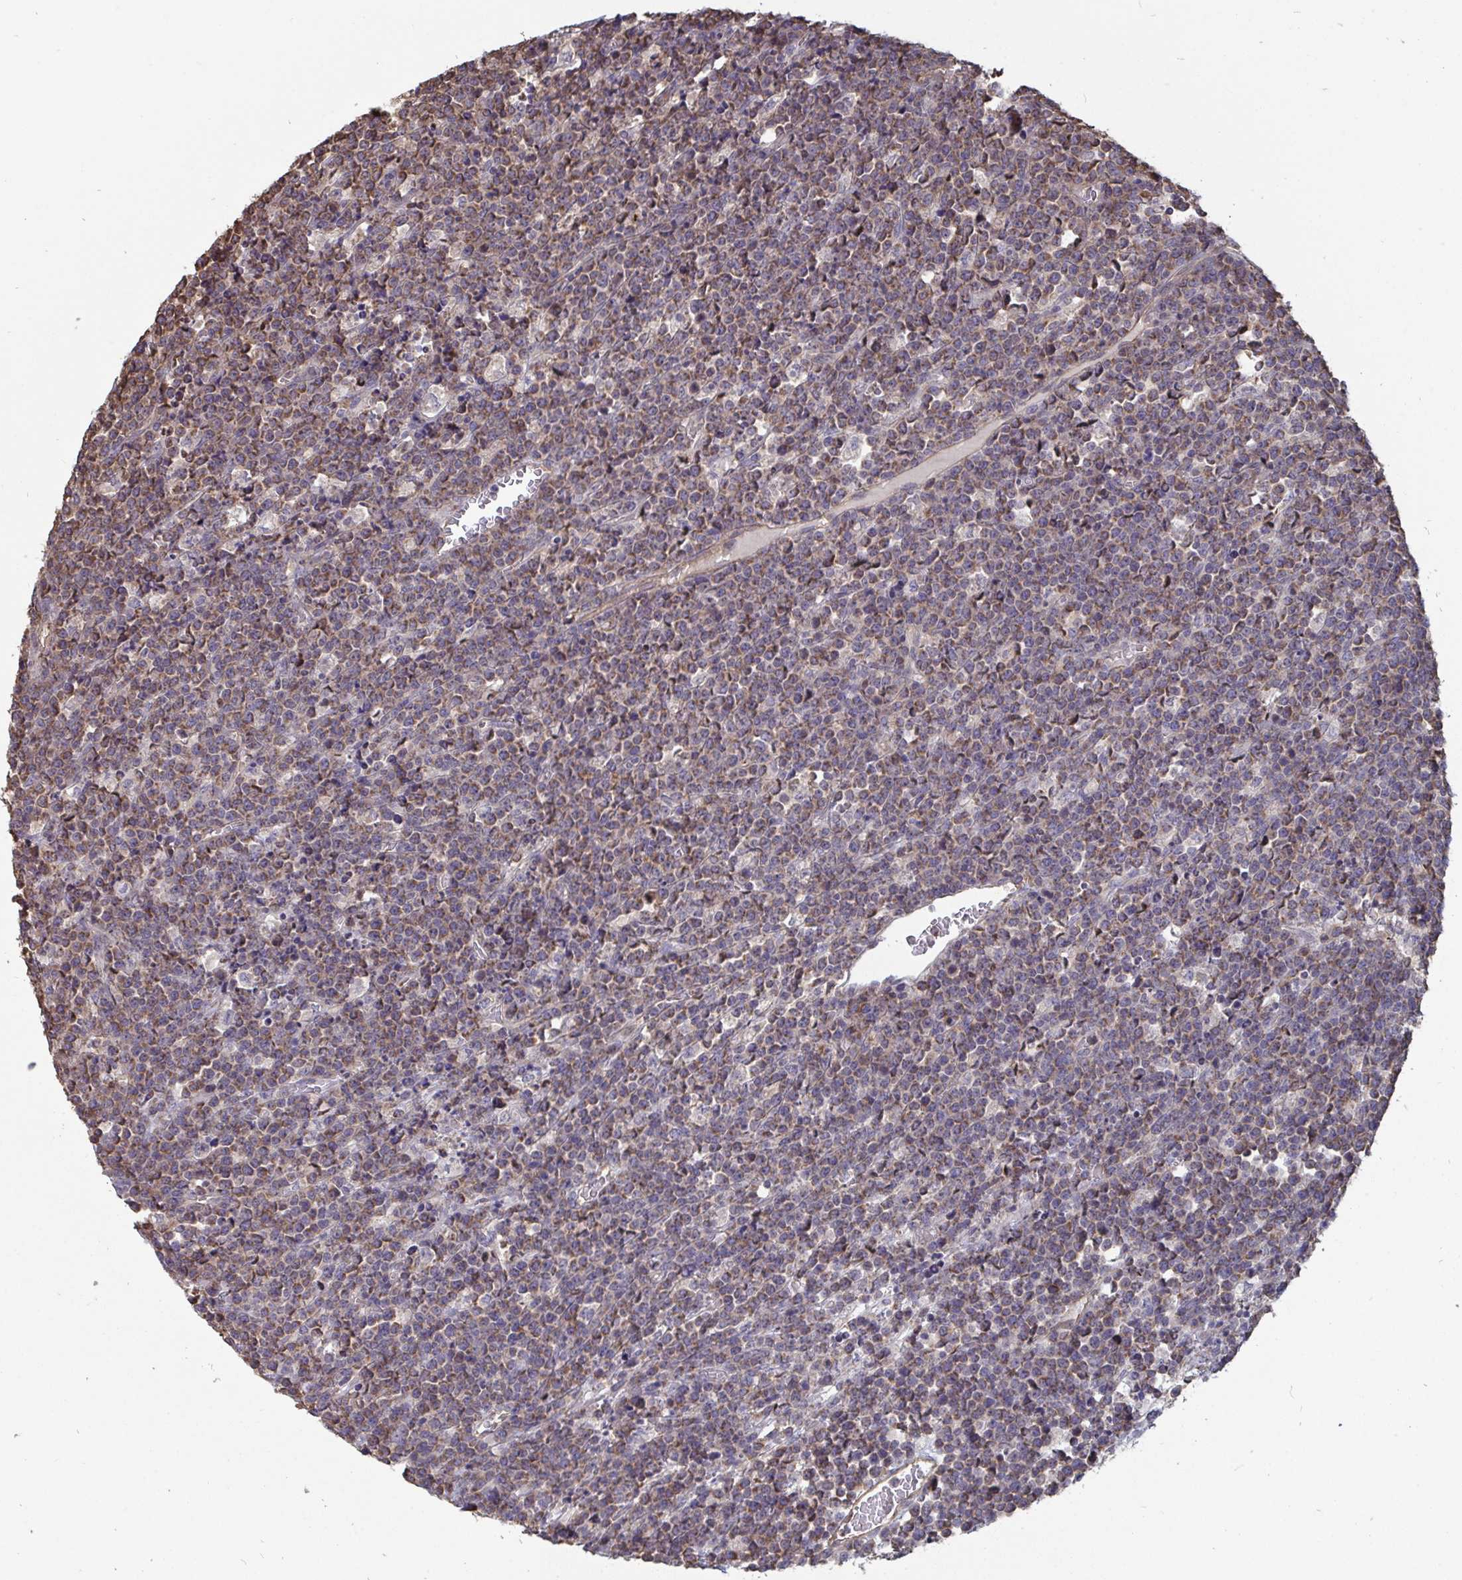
{"staining": {"intensity": "weak", "quantity": "<25%", "location": "cytoplasmic/membranous"}, "tissue": "lymphoma", "cell_type": "Tumor cells", "image_type": "cancer", "snomed": [{"axis": "morphology", "description": "Malignant lymphoma, non-Hodgkin's type, High grade"}, {"axis": "topography", "description": "Ovary"}], "caption": "IHC micrograph of neoplastic tissue: human malignant lymphoma, non-Hodgkin's type (high-grade) stained with DAB (3,3'-diaminobenzidine) displays no significant protein positivity in tumor cells.", "gene": "ISCU", "patient": {"sex": "female", "age": 56}}